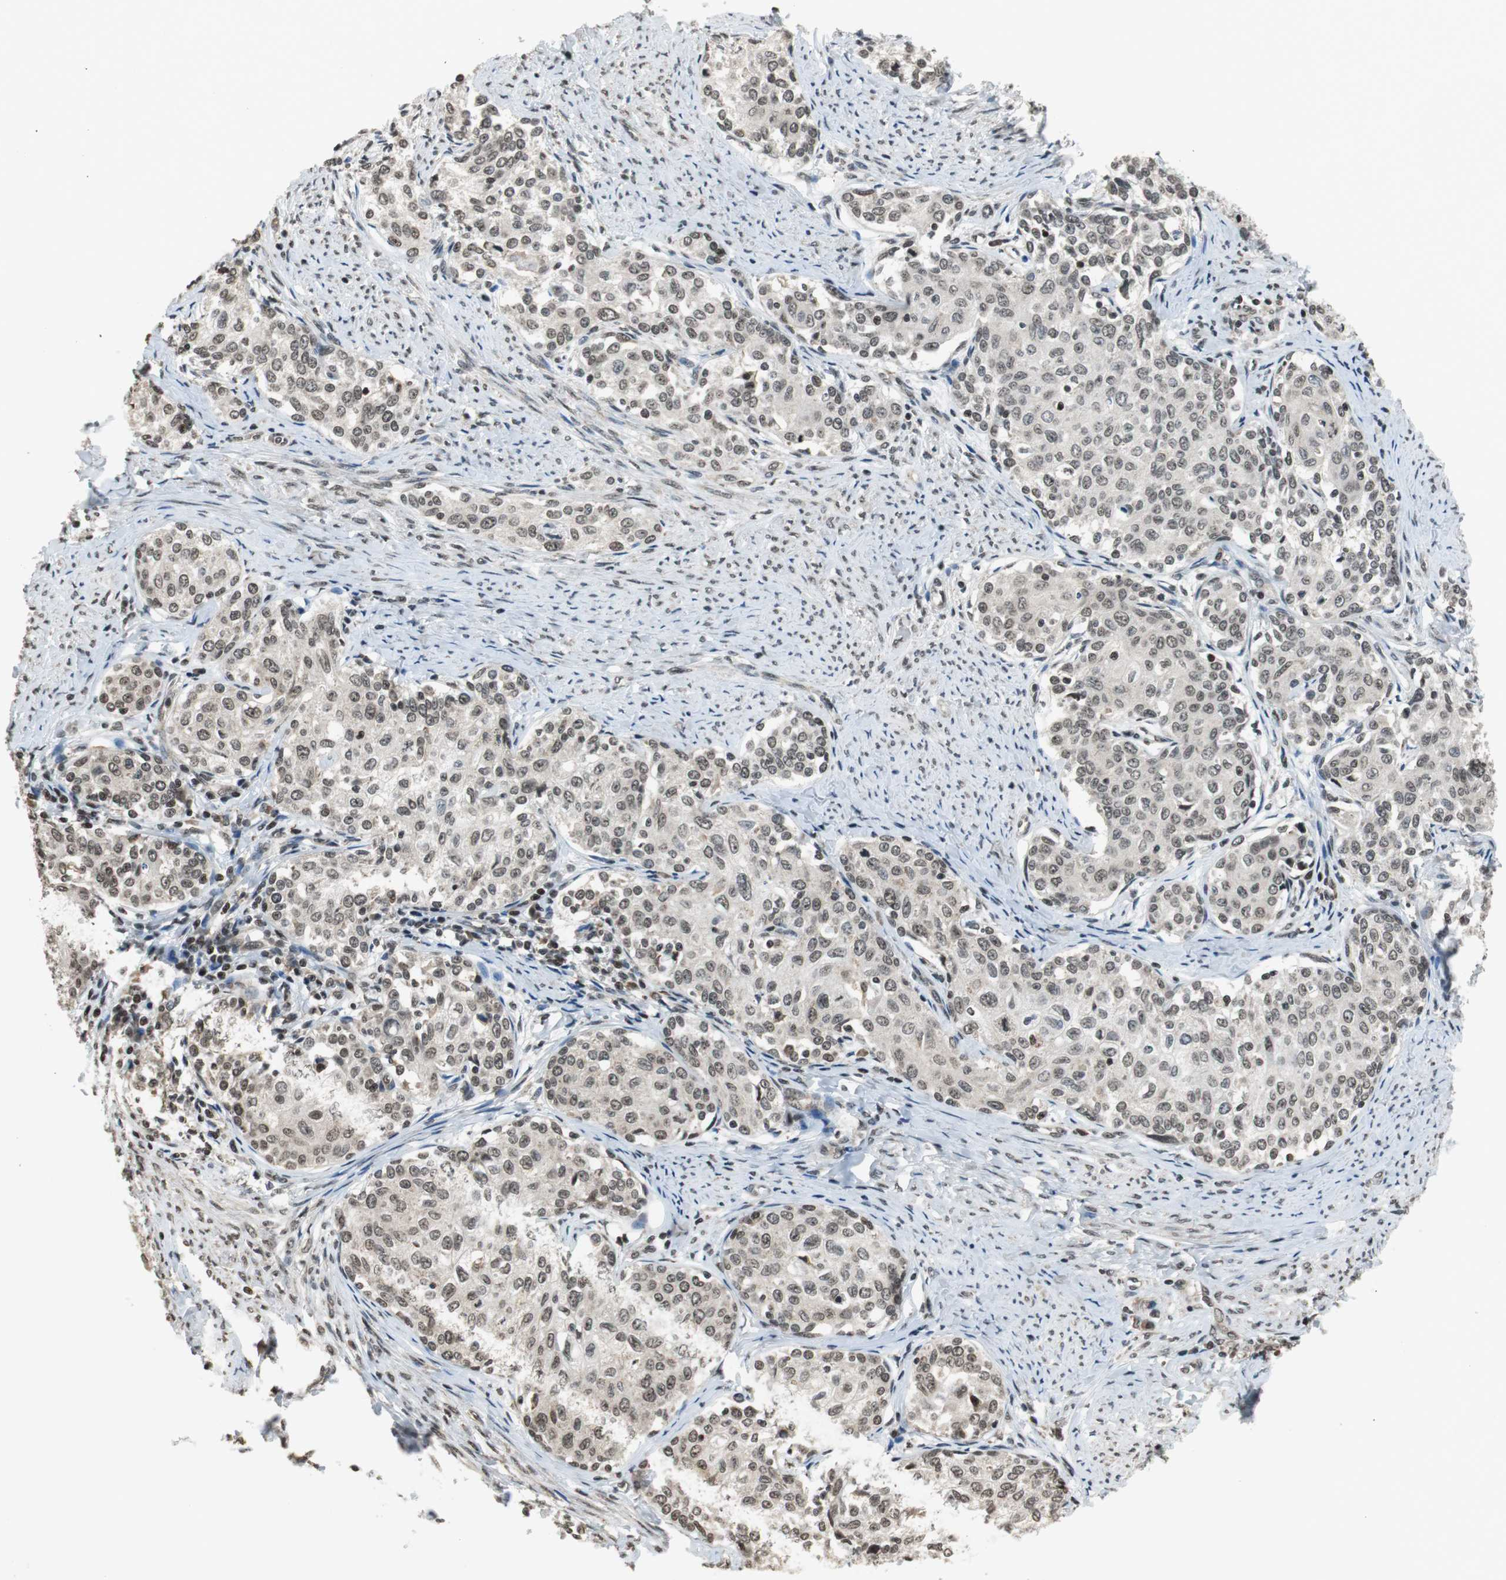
{"staining": {"intensity": "weak", "quantity": ">75%", "location": "nuclear"}, "tissue": "cervical cancer", "cell_type": "Tumor cells", "image_type": "cancer", "snomed": [{"axis": "morphology", "description": "Squamous cell carcinoma, NOS"}, {"axis": "morphology", "description": "Adenocarcinoma, NOS"}, {"axis": "topography", "description": "Cervix"}], "caption": "Human cervical cancer (adenocarcinoma) stained with a protein marker reveals weak staining in tumor cells.", "gene": "REST", "patient": {"sex": "female", "age": 52}}